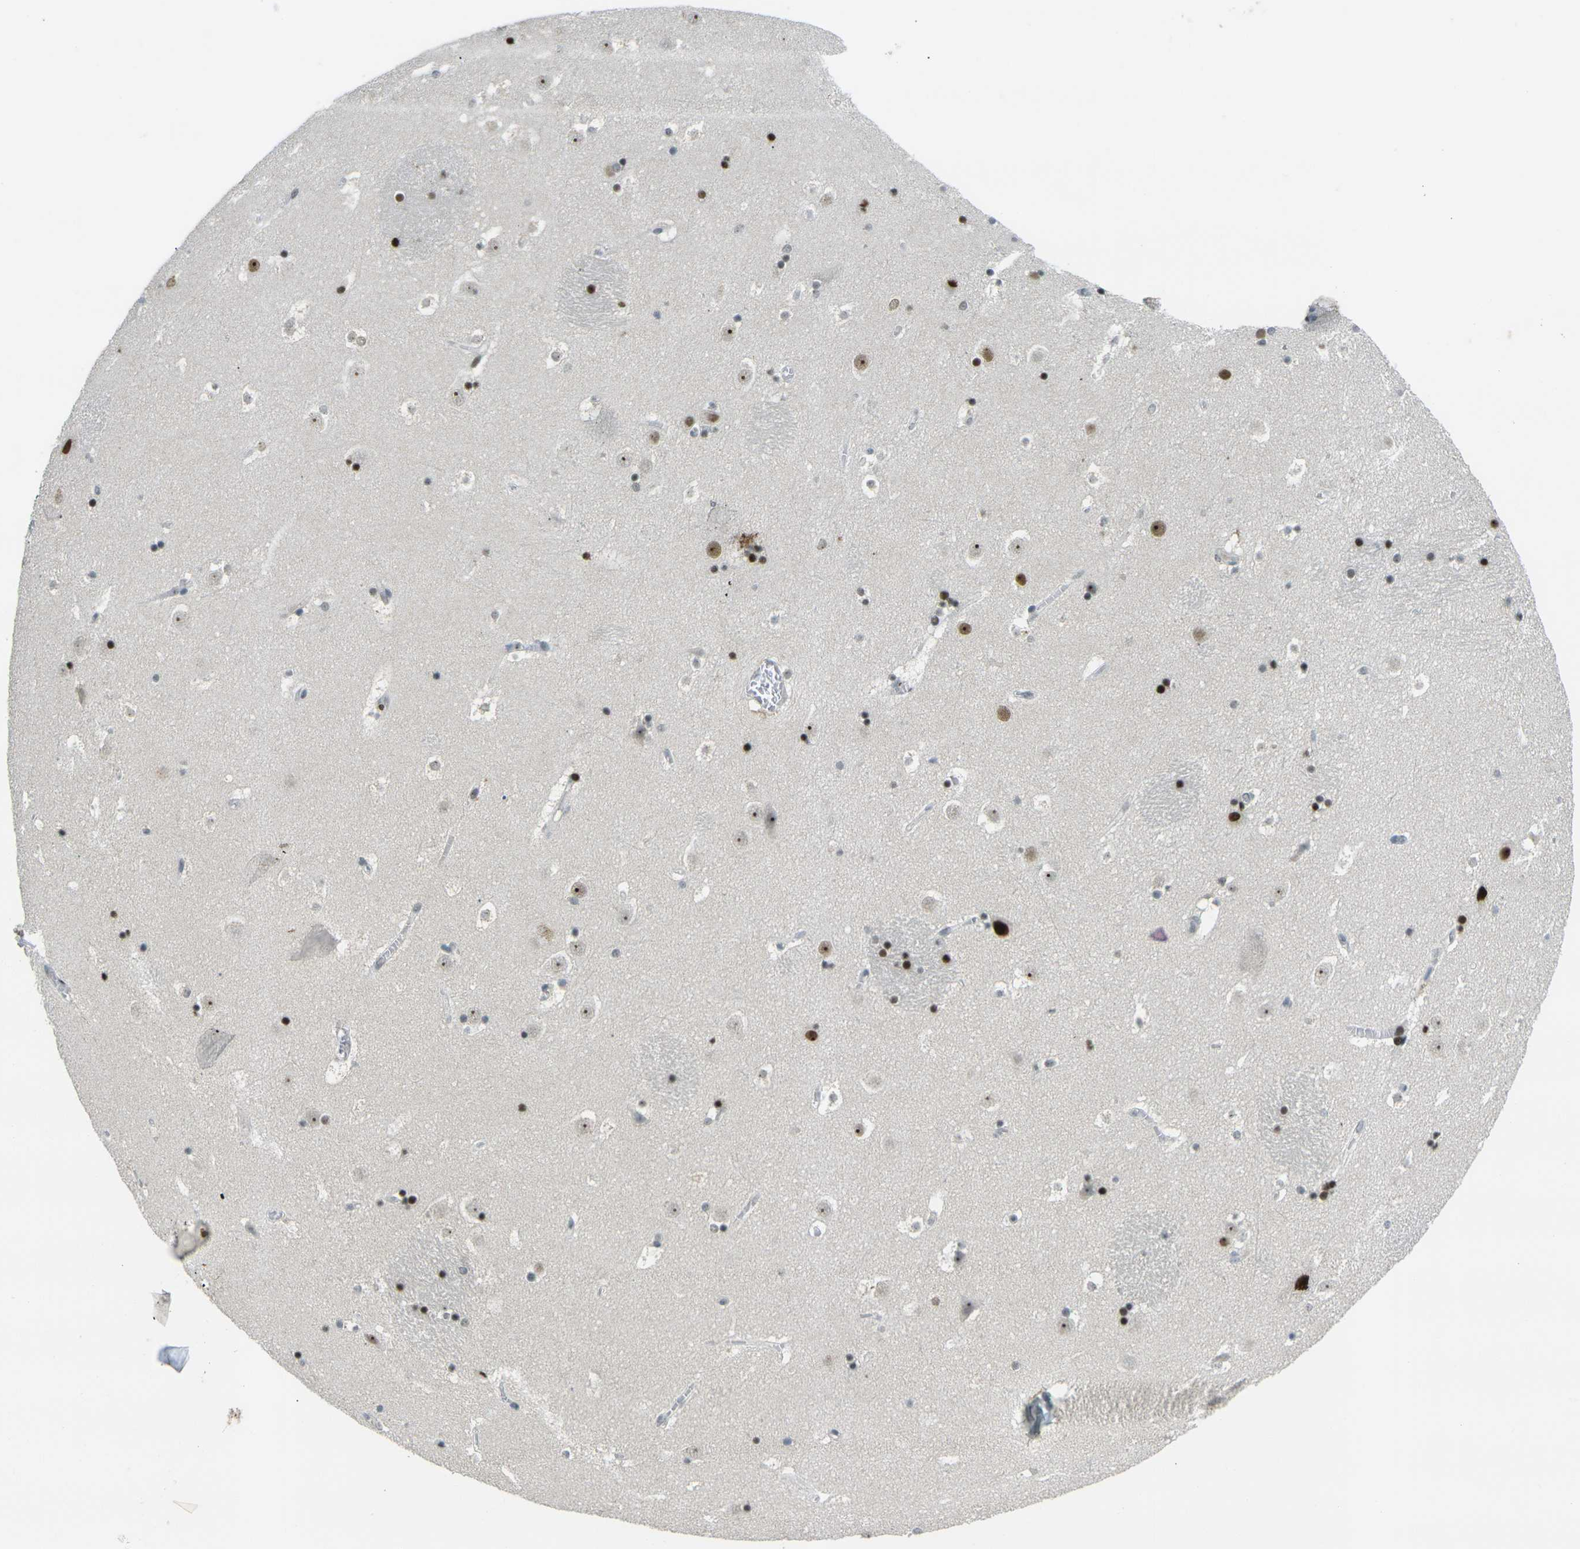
{"staining": {"intensity": "moderate", "quantity": "25%-75%", "location": "nuclear"}, "tissue": "caudate", "cell_type": "Glial cells", "image_type": "normal", "snomed": [{"axis": "morphology", "description": "Normal tissue, NOS"}, {"axis": "topography", "description": "Lateral ventricle wall"}], "caption": "Protein staining by IHC demonstrates moderate nuclear staining in approximately 25%-75% of glial cells in benign caudate.", "gene": "UBE2C", "patient": {"sex": "male", "age": 45}}